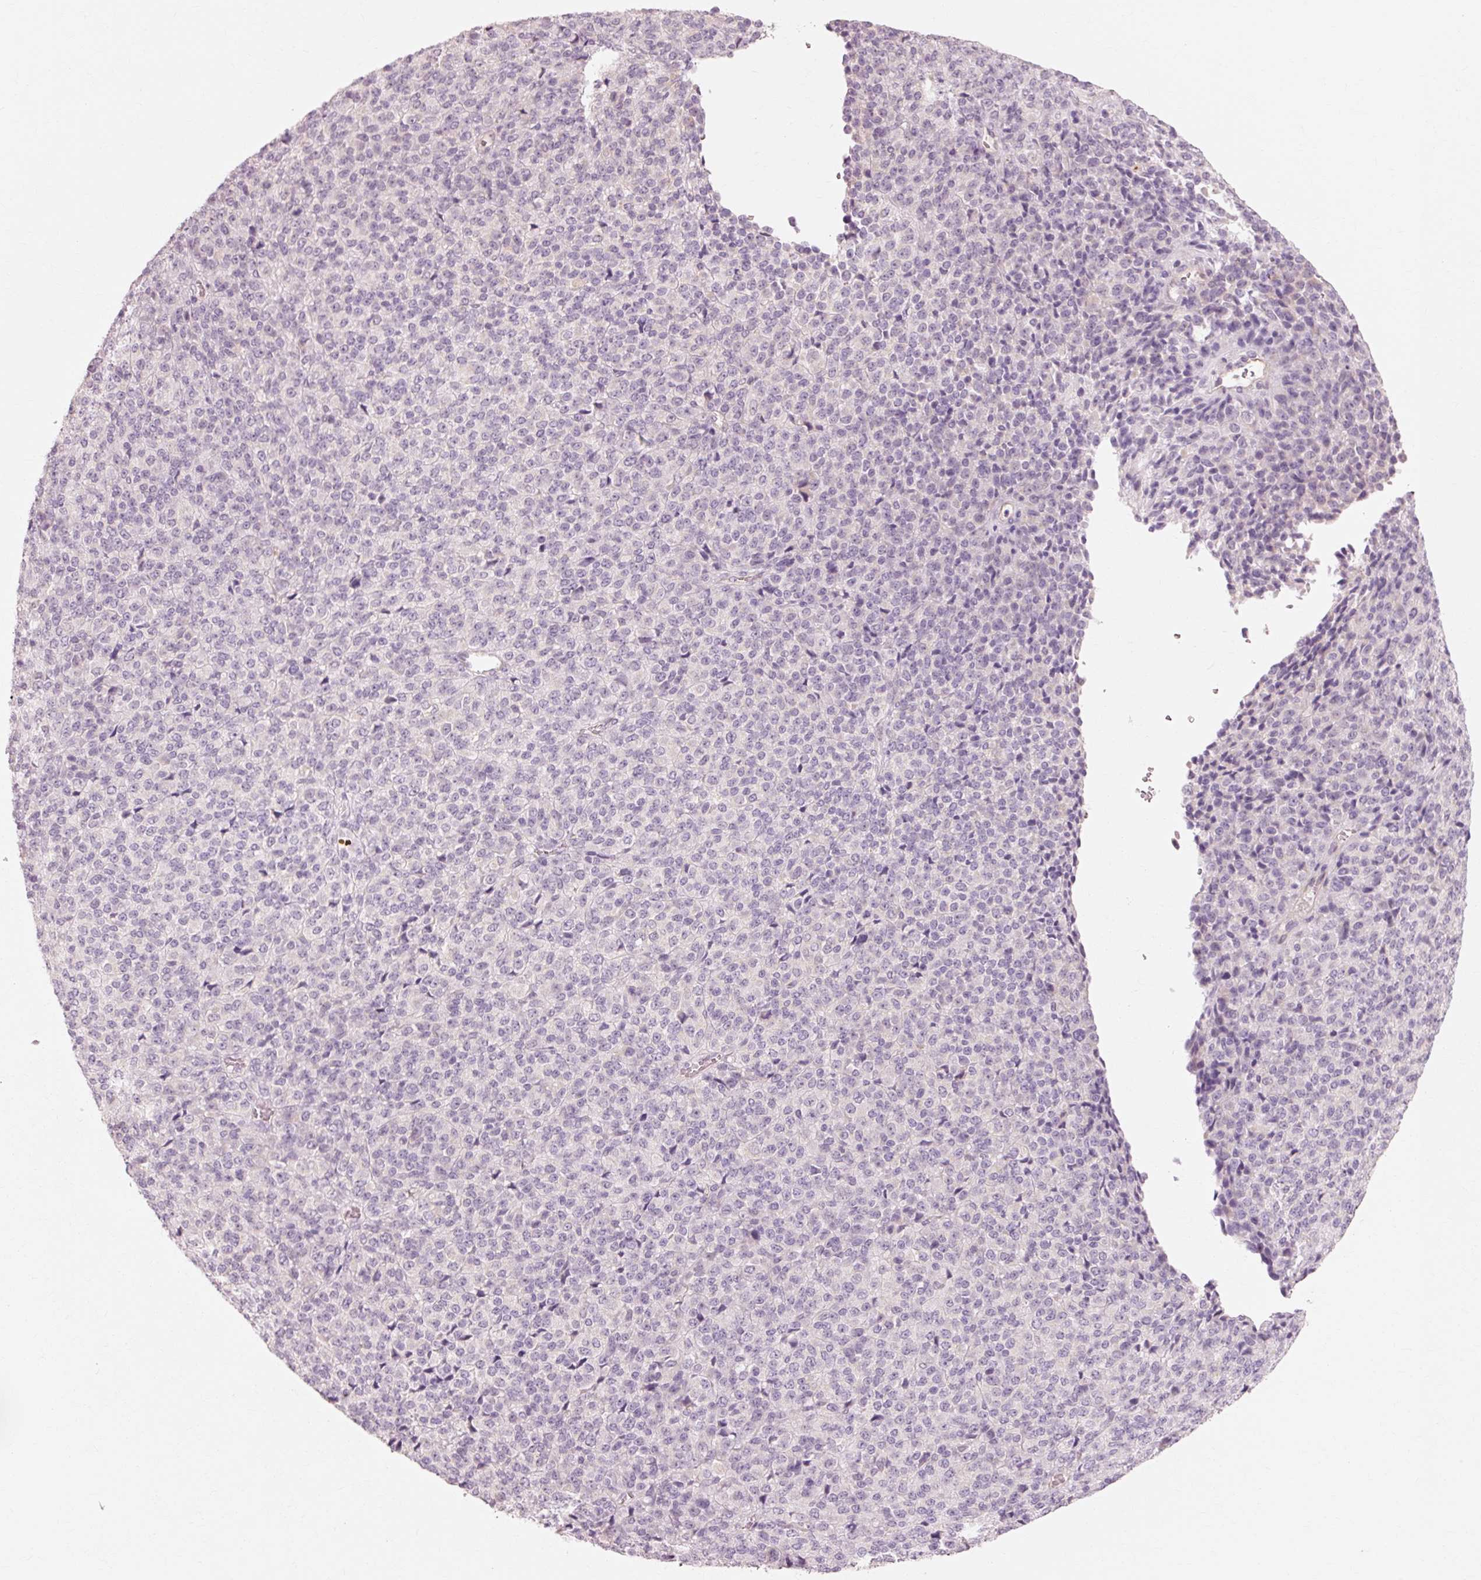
{"staining": {"intensity": "negative", "quantity": "none", "location": "none"}, "tissue": "melanoma", "cell_type": "Tumor cells", "image_type": "cancer", "snomed": [{"axis": "morphology", "description": "Malignant melanoma, Metastatic site"}, {"axis": "topography", "description": "Brain"}], "caption": "This histopathology image is of melanoma stained with IHC to label a protein in brown with the nuclei are counter-stained blue. There is no positivity in tumor cells.", "gene": "TRIM73", "patient": {"sex": "female", "age": 56}}